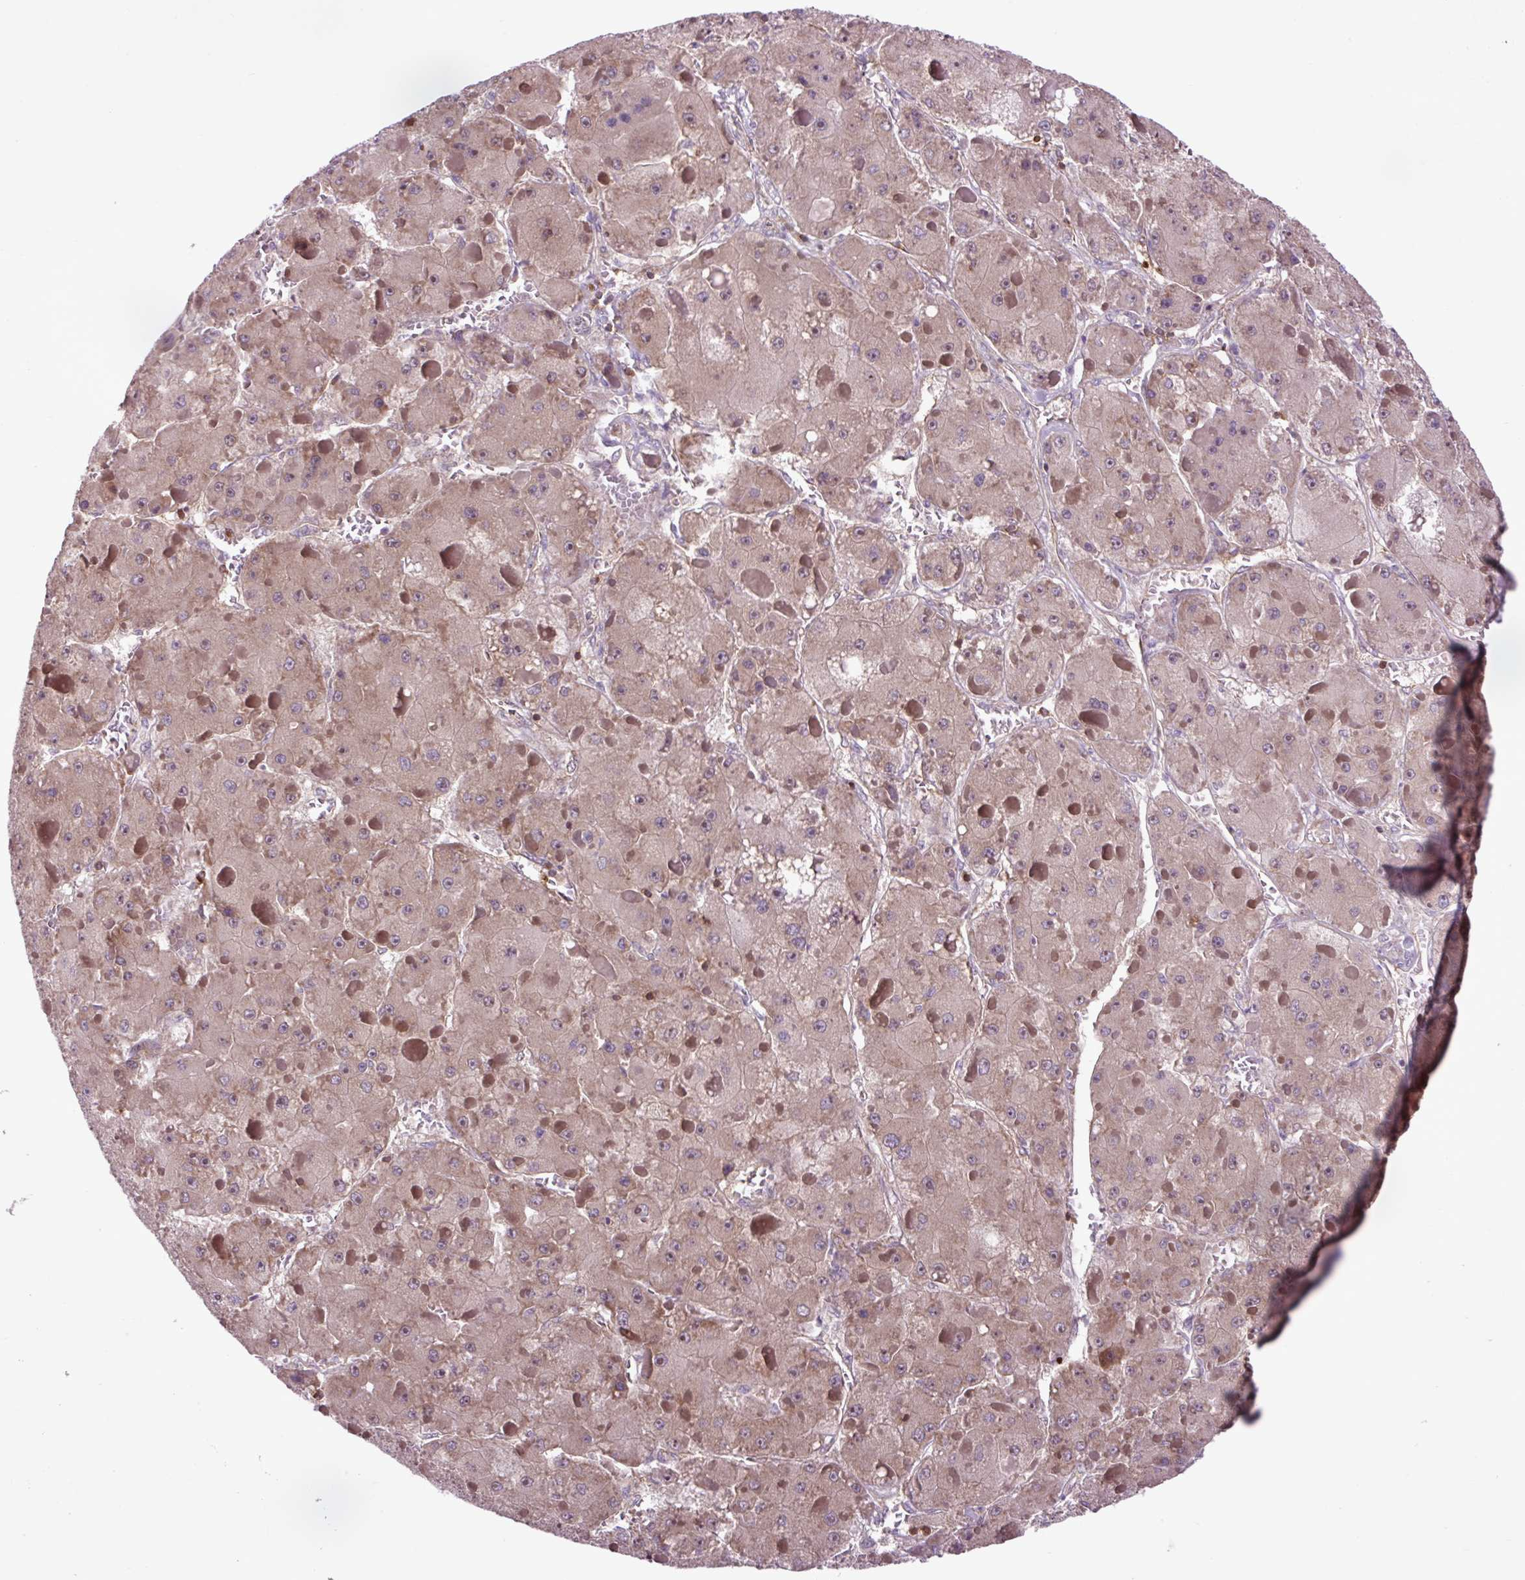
{"staining": {"intensity": "moderate", "quantity": ">75%", "location": "cytoplasmic/membranous,nuclear"}, "tissue": "liver cancer", "cell_type": "Tumor cells", "image_type": "cancer", "snomed": [{"axis": "morphology", "description": "Carcinoma, Hepatocellular, NOS"}, {"axis": "topography", "description": "Liver"}], "caption": "DAB (3,3'-diaminobenzidine) immunohistochemical staining of hepatocellular carcinoma (liver) exhibits moderate cytoplasmic/membranous and nuclear protein expression in about >75% of tumor cells. (DAB IHC, brown staining for protein, blue staining for nuclei).", "gene": "PLCG1", "patient": {"sex": "female", "age": 73}}